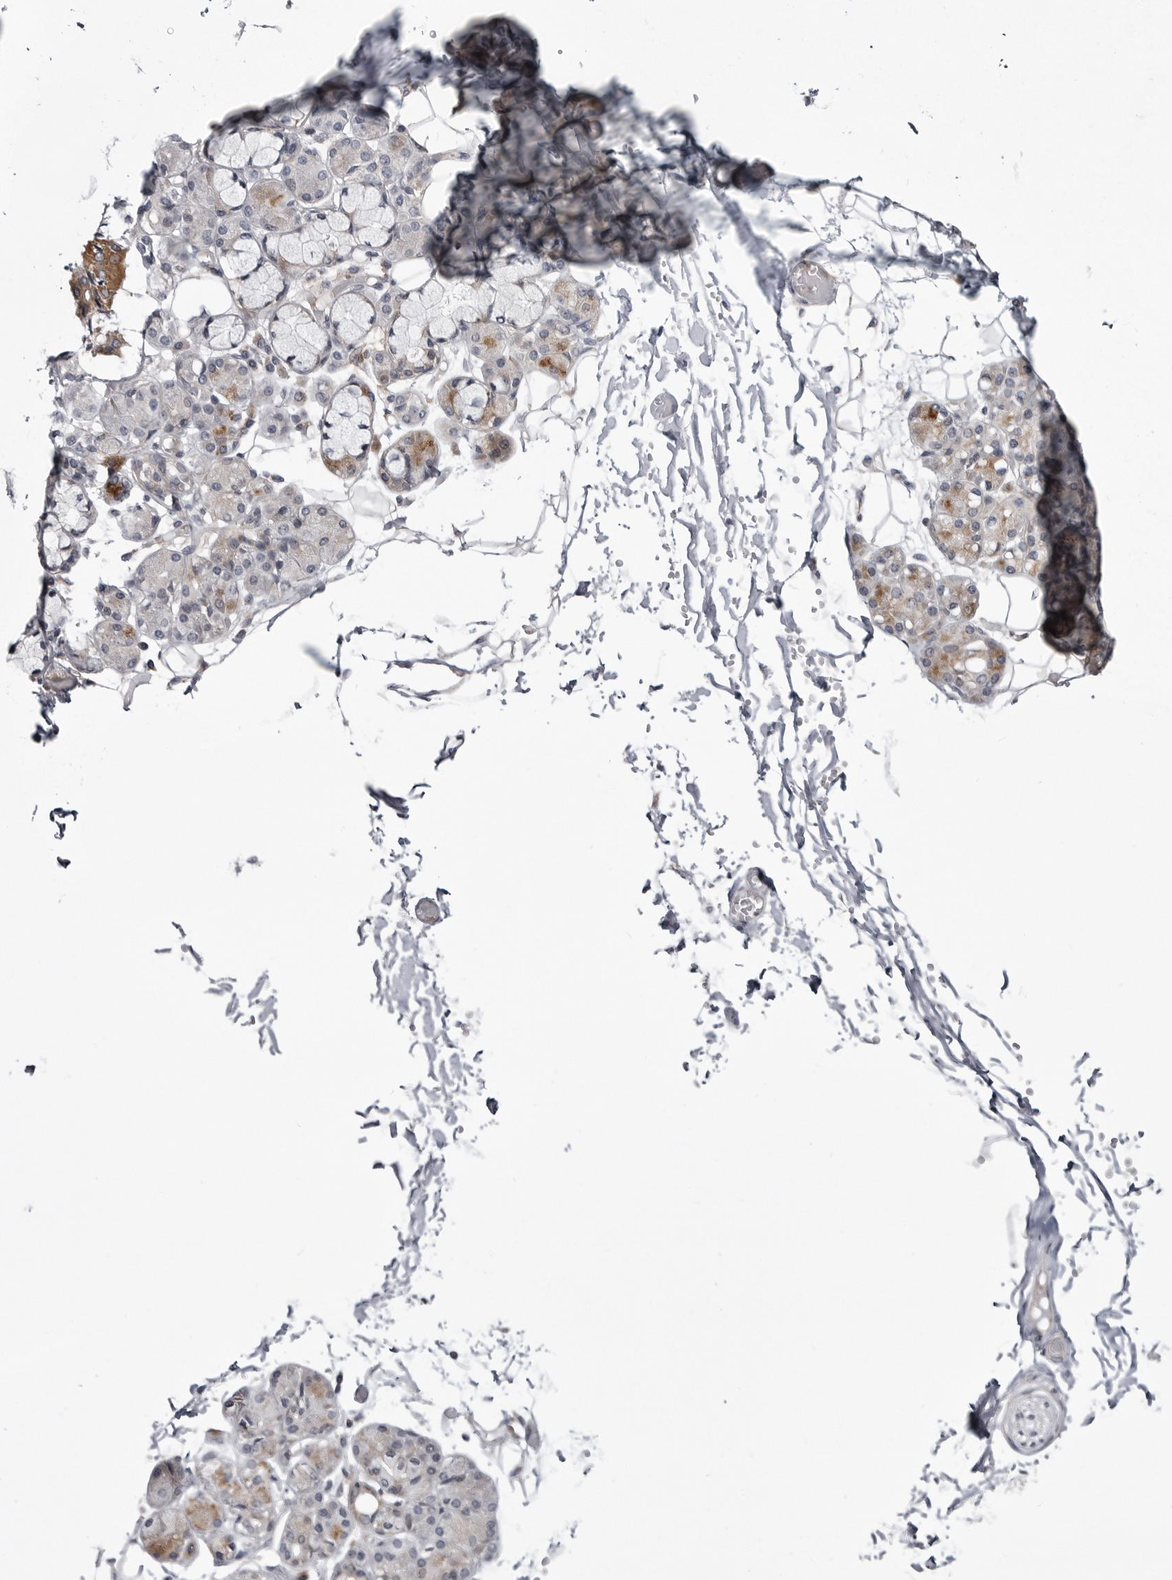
{"staining": {"intensity": "weak", "quantity": "<25%", "location": "cytoplasmic/membranous"}, "tissue": "salivary gland", "cell_type": "Glandular cells", "image_type": "normal", "snomed": [{"axis": "morphology", "description": "Normal tissue, NOS"}, {"axis": "topography", "description": "Salivary gland"}], "caption": "Protein analysis of normal salivary gland displays no significant expression in glandular cells. Brightfield microscopy of immunohistochemistry stained with DAB (3,3'-diaminobenzidine) (brown) and hematoxylin (blue), captured at high magnification.", "gene": "CCDC18", "patient": {"sex": "male", "age": 63}}